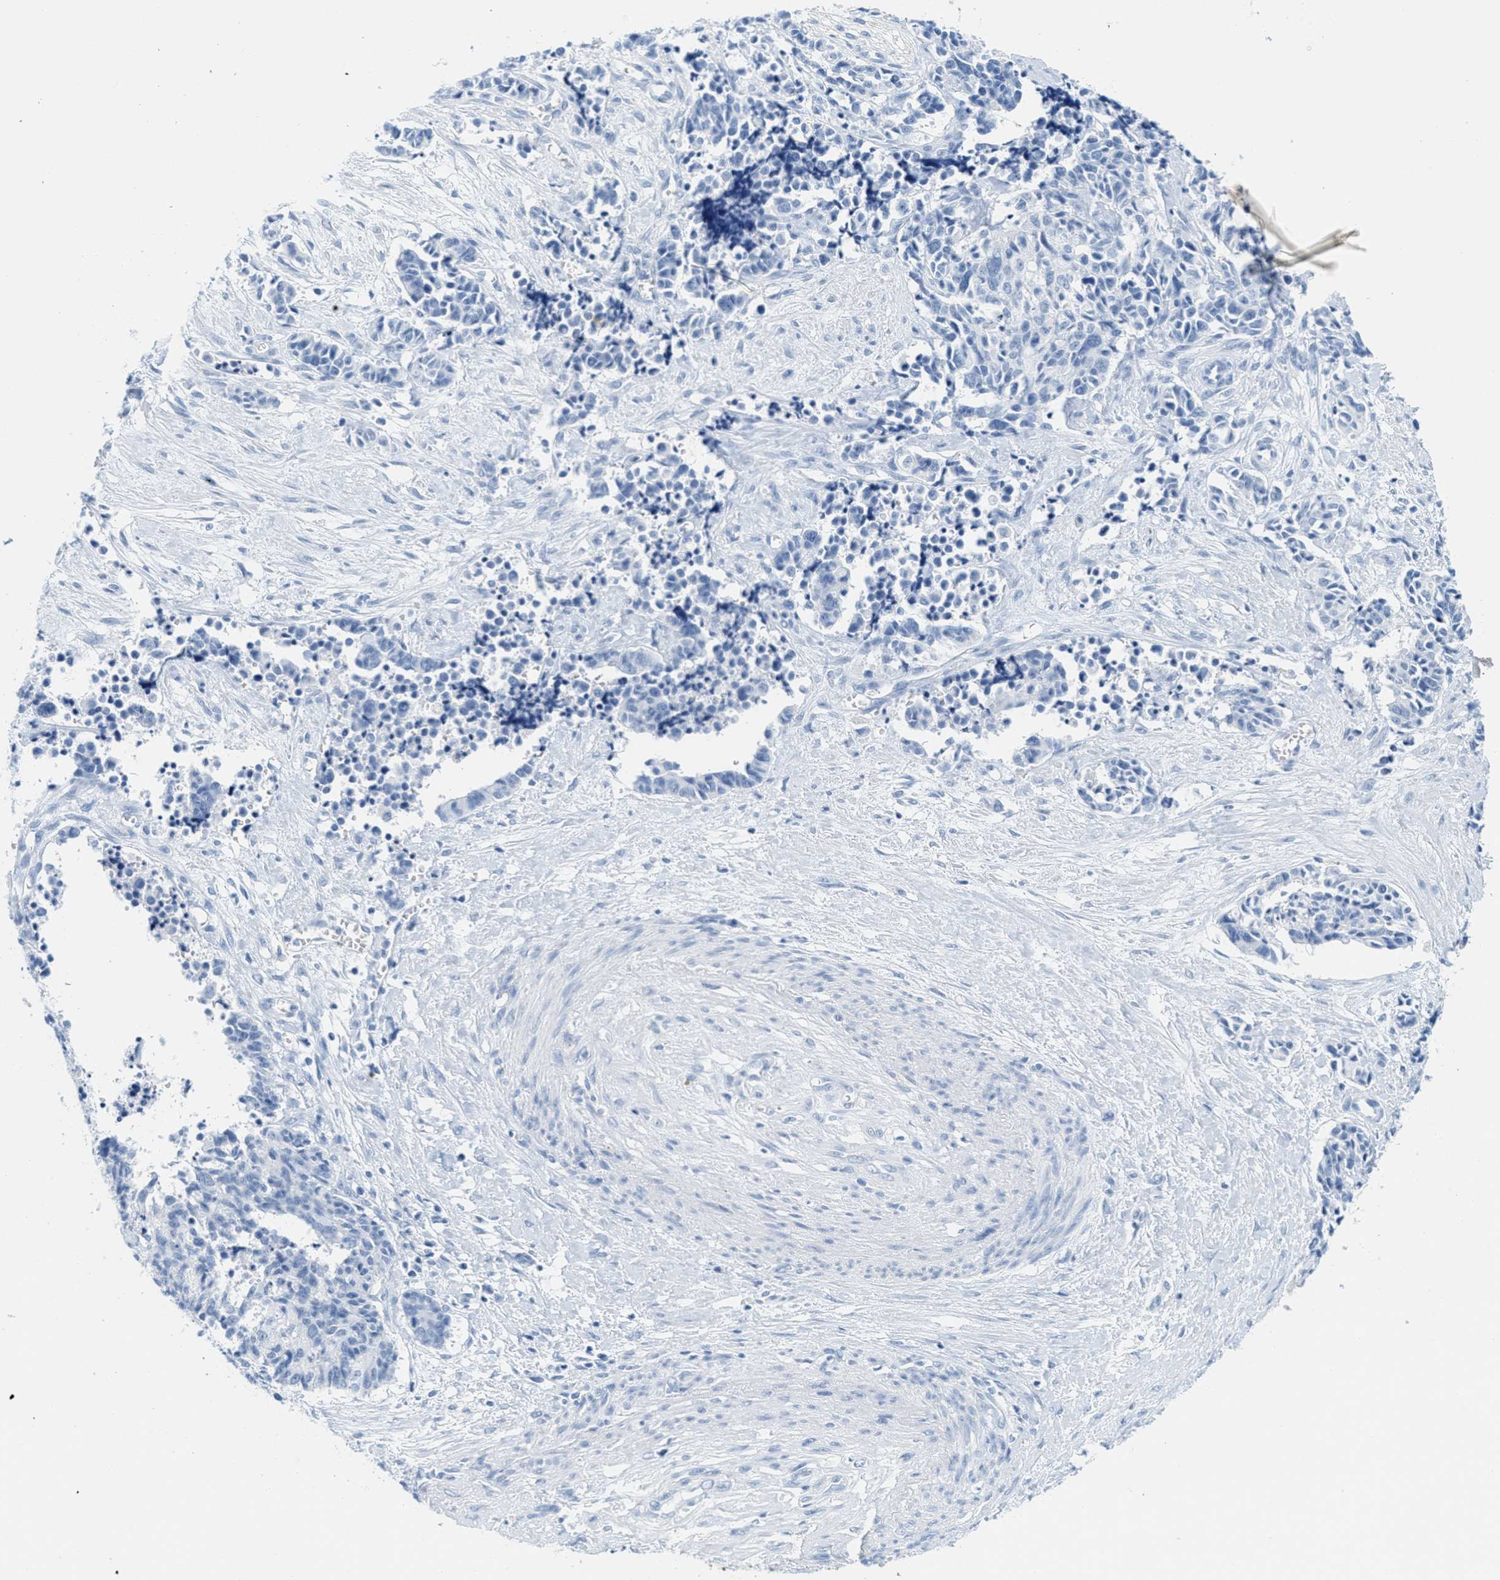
{"staining": {"intensity": "negative", "quantity": "none", "location": "none"}, "tissue": "cervical cancer", "cell_type": "Tumor cells", "image_type": "cancer", "snomed": [{"axis": "morphology", "description": "Squamous cell carcinoma, NOS"}, {"axis": "topography", "description": "Cervix"}], "caption": "A micrograph of human cervical cancer is negative for staining in tumor cells. (DAB (3,3'-diaminobenzidine) IHC with hematoxylin counter stain).", "gene": "GPM6A", "patient": {"sex": "female", "age": 35}}